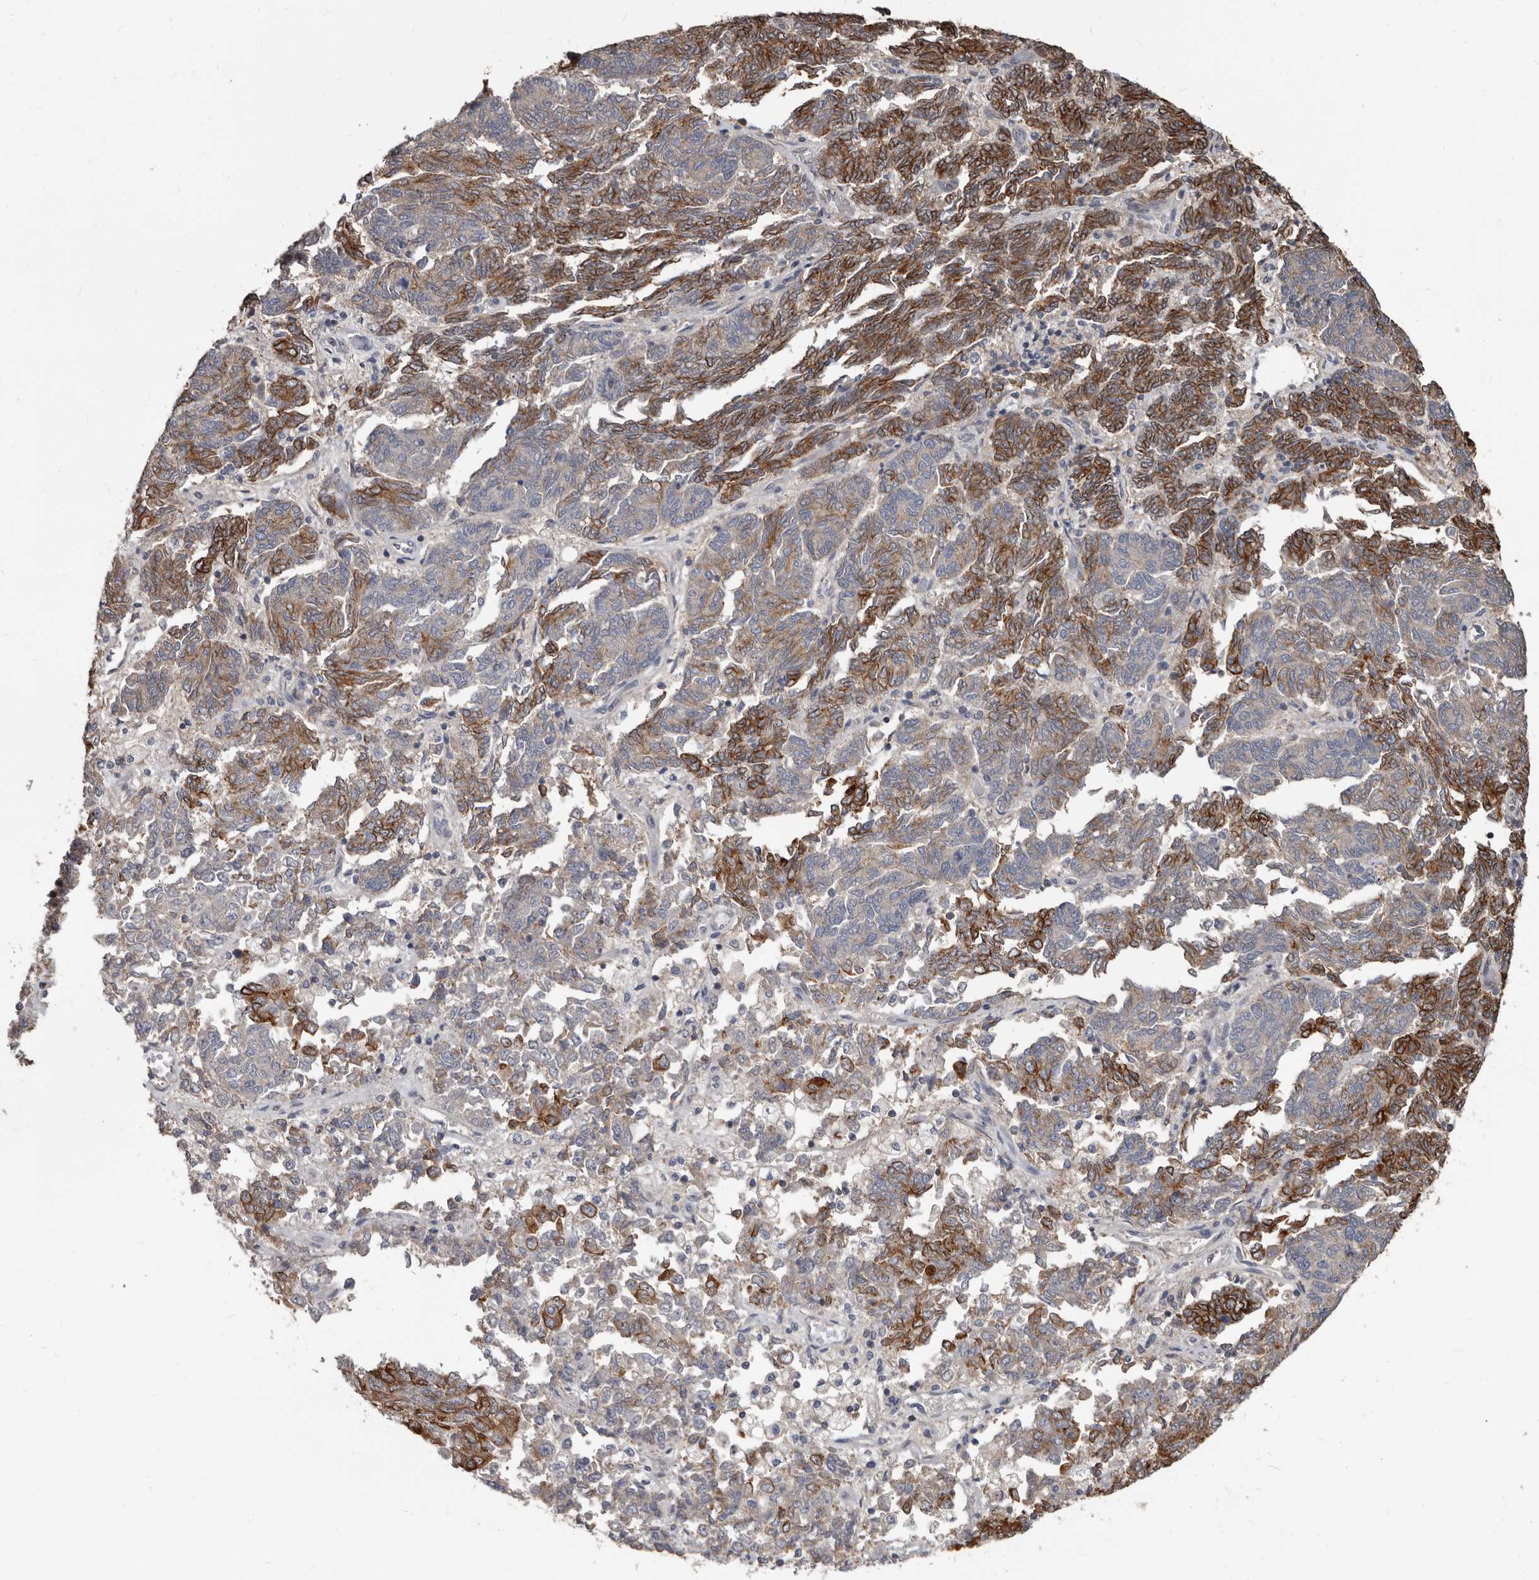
{"staining": {"intensity": "strong", "quantity": "25%-75%", "location": "cytoplasmic/membranous"}, "tissue": "endometrial cancer", "cell_type": "Tumor cells", "image_type": "cancer", "snomed": [{"axis": "morphology", "description": "Adenocarcinoma, NOS"}, {"axis": "topography", "description": "Endometrium"}], "caption": "Protein staining of endometrial adenocarcinoma tissue demonstrates strong cytoplasmic/membranous staining in about 25%-75% of tumor cells.", "gene": "MRPL18", "patient": {"sex": "female", "age": 80}}